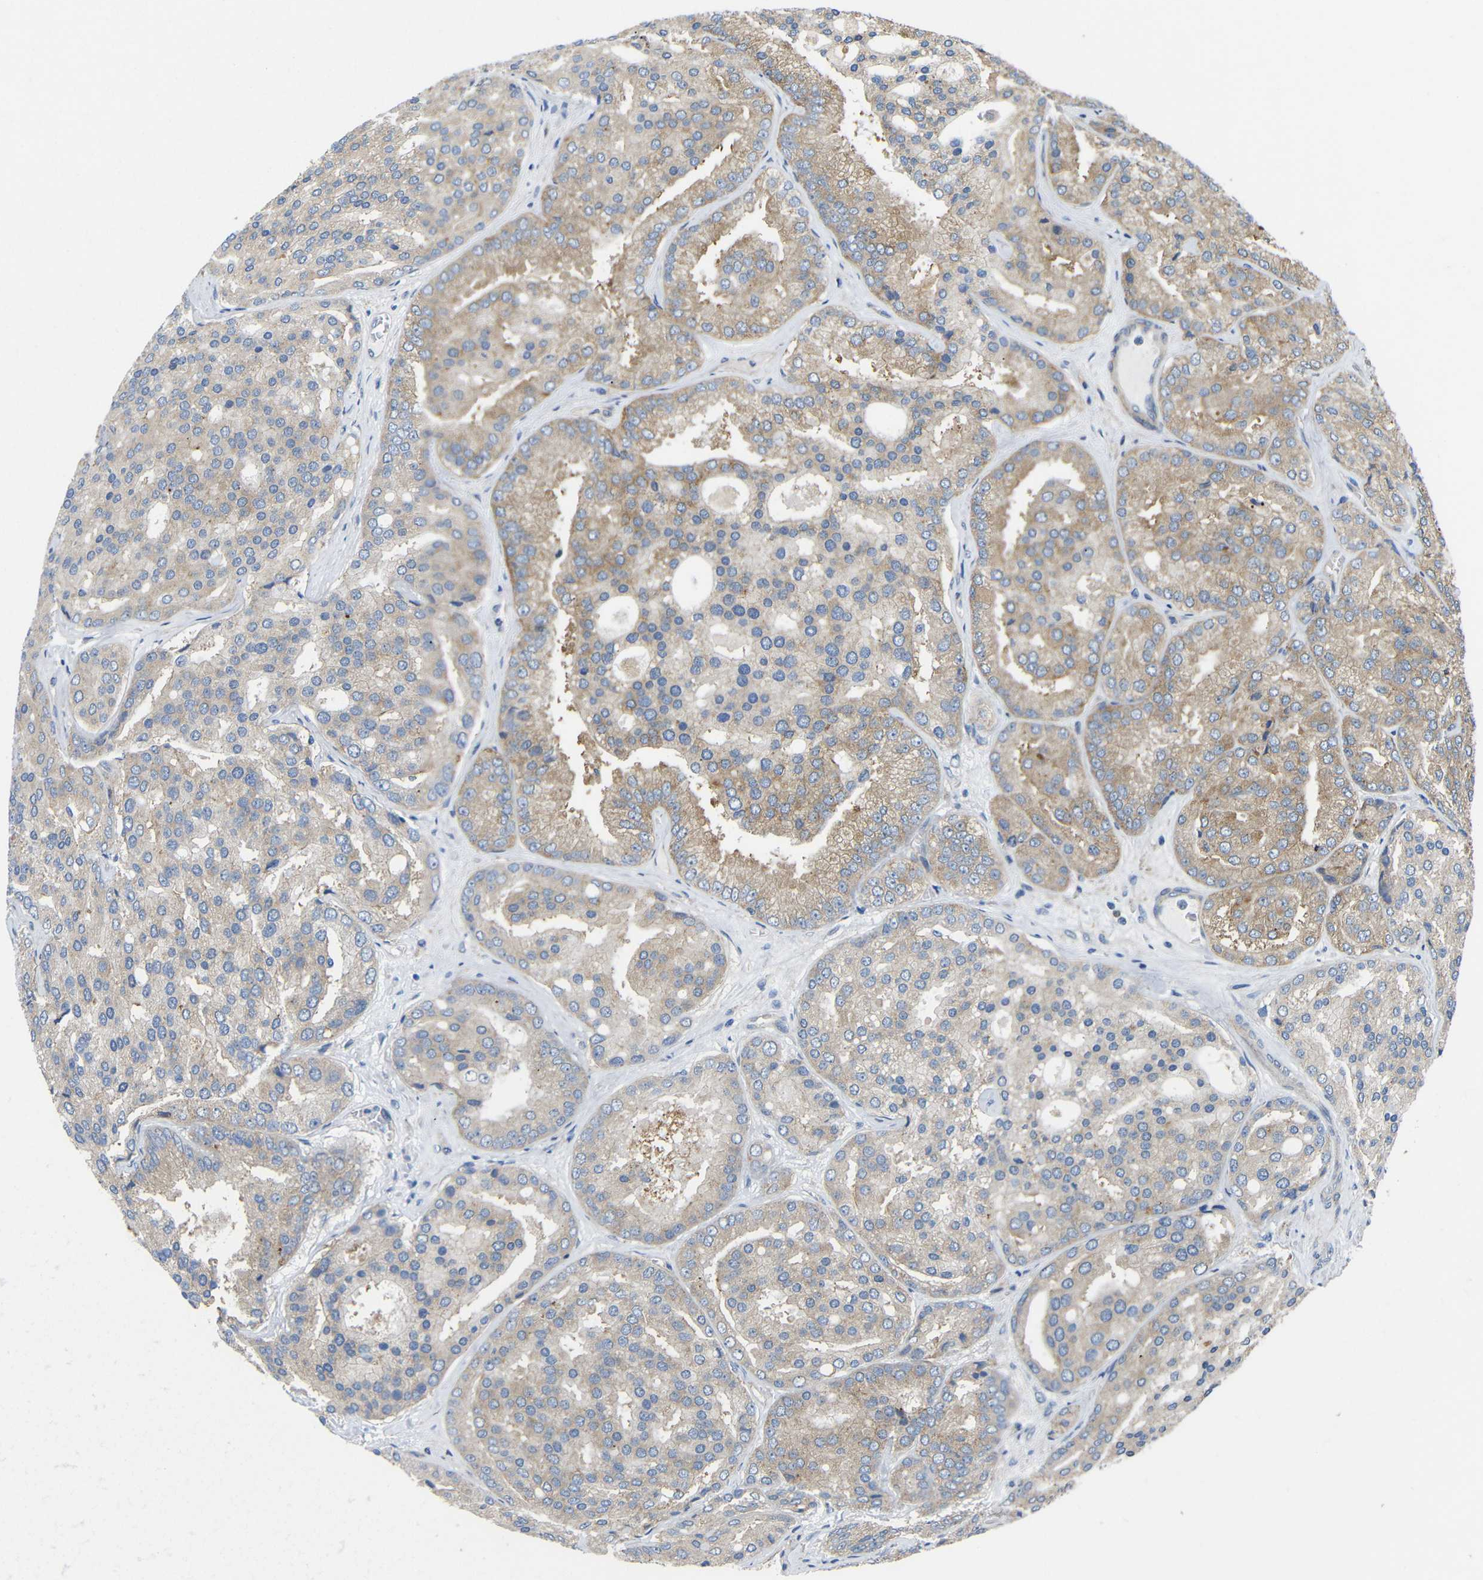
{"staining": {"intensity": "weak", "quantity": ">75%", "location": "cytoplasmic/membranous"}, "tissue": "prostate cancer", "cell_type": "Tumor cells", "image_type": "cancer", "snomed": [{"axis": "morphology", "description": "Adenocarcinoma, High grade"}, {"axis": "topography", "description": "Prostate"}], "caption": "Weak cytoplasmic/membranous staining is present in approximately >75% of tumor cells in prostate cancer (adenocarcinoma (high-grade)). (Stains: DAB (3,3'-diaminobenzidine) in brown, nuclei in blue, Microscopy: brightfield microscopy at high magnification).", "gene": "SYPL1", "patient": {"sex": "male", "age": 64}}